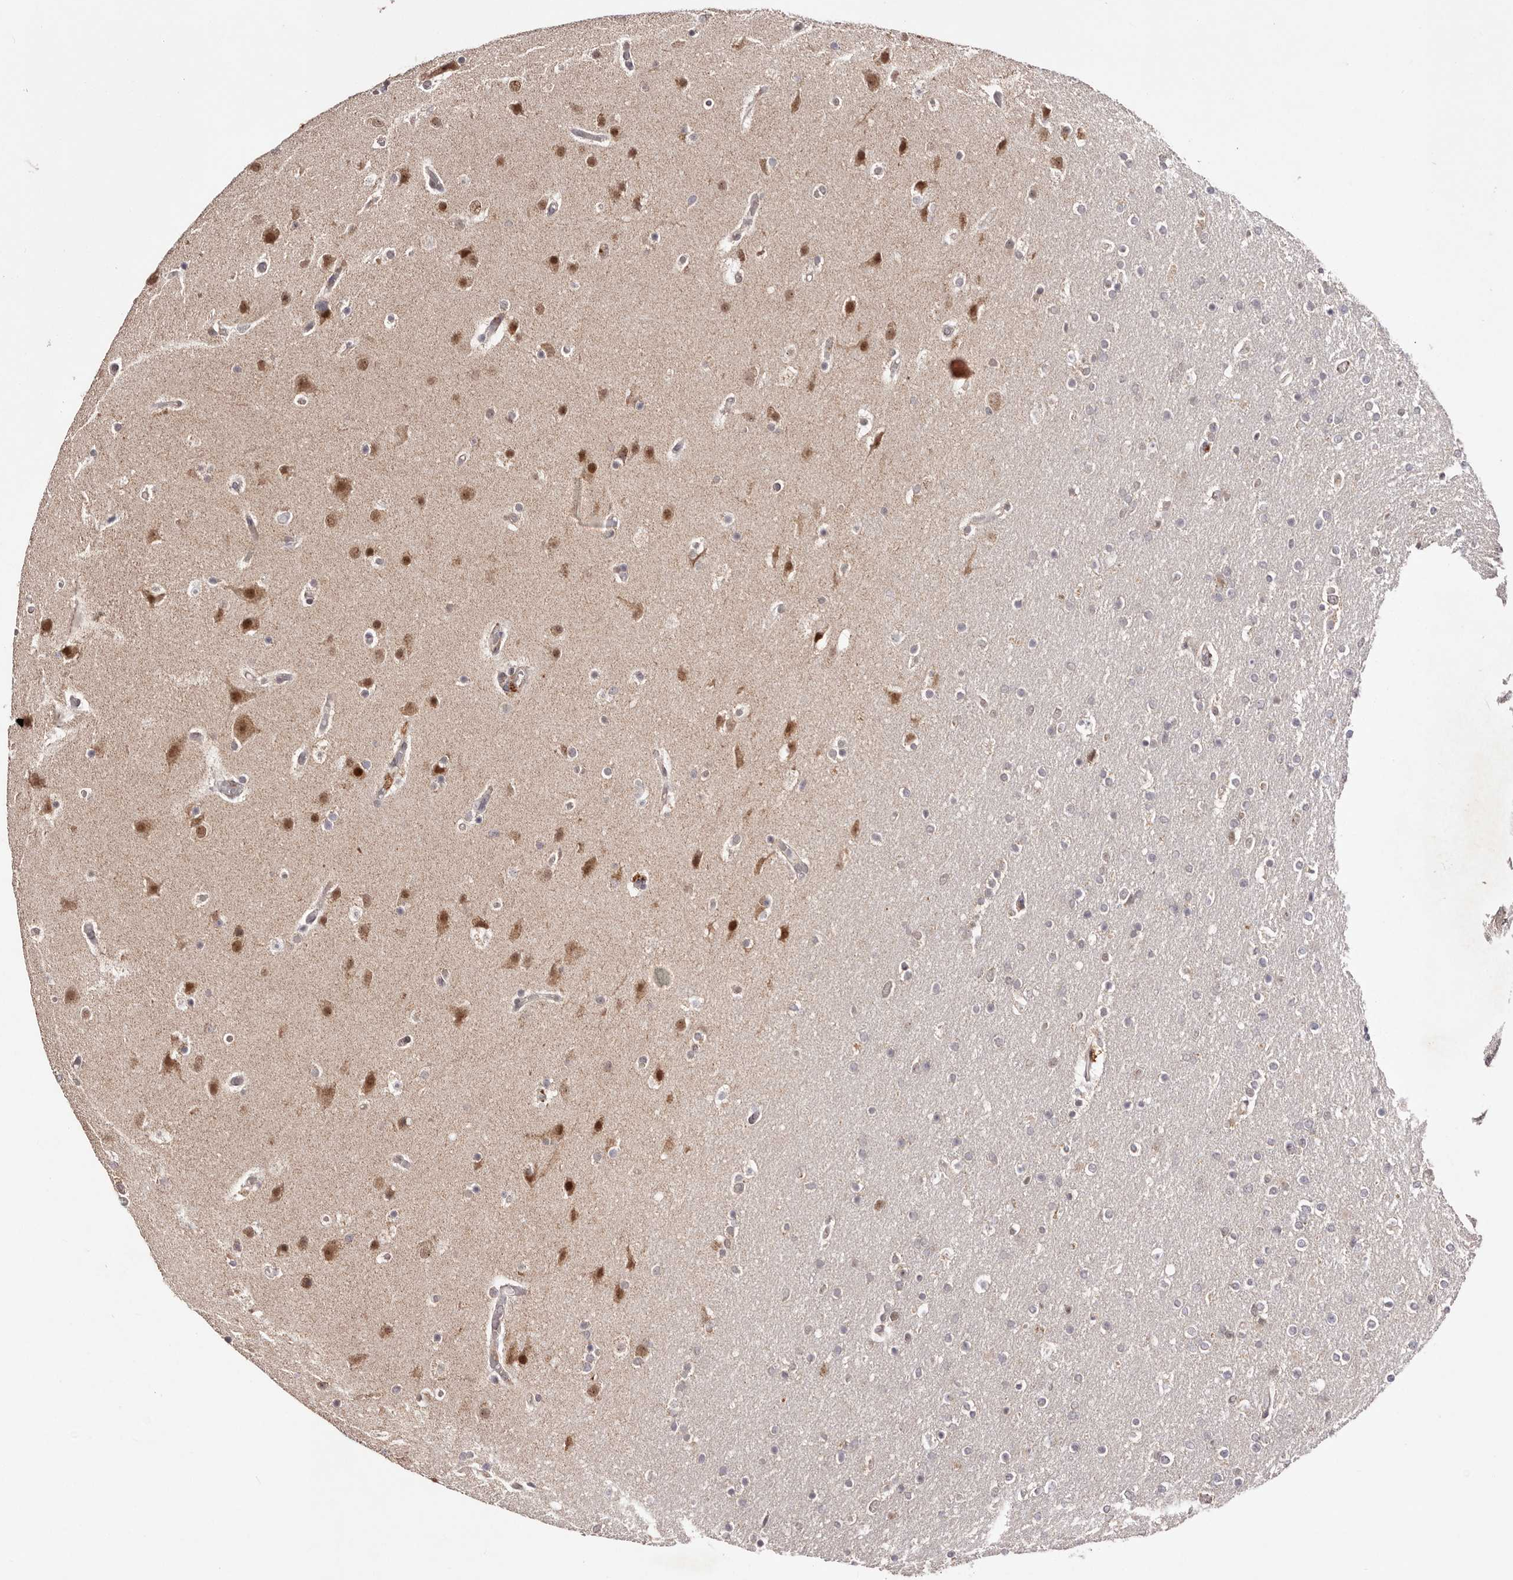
{"staining": {"intensity": "negative", "quantity": "none", "location": "none"}, "tissue": "glioma", "cell_type": "Tumor cells", "image_type": "cancer", "snomed": [{"axis": "morphology", "description": "Glioma, malignant, High grade"}, {"axis": "topography", "description": "Cerebral cortex"}], "caption": "Immunohistochemistry histopathology image of neoplastic tissue: human glioma stained with DAB demonstrates no significant protein expression in tumor cells. The staining is performed using DAB (3,3'-diaminobenzidine) brown chromogen with nuclei counter-stained in using hematoxylin.", "gene": "EGR3", "patient": {"sex": "female", "age": 36}}